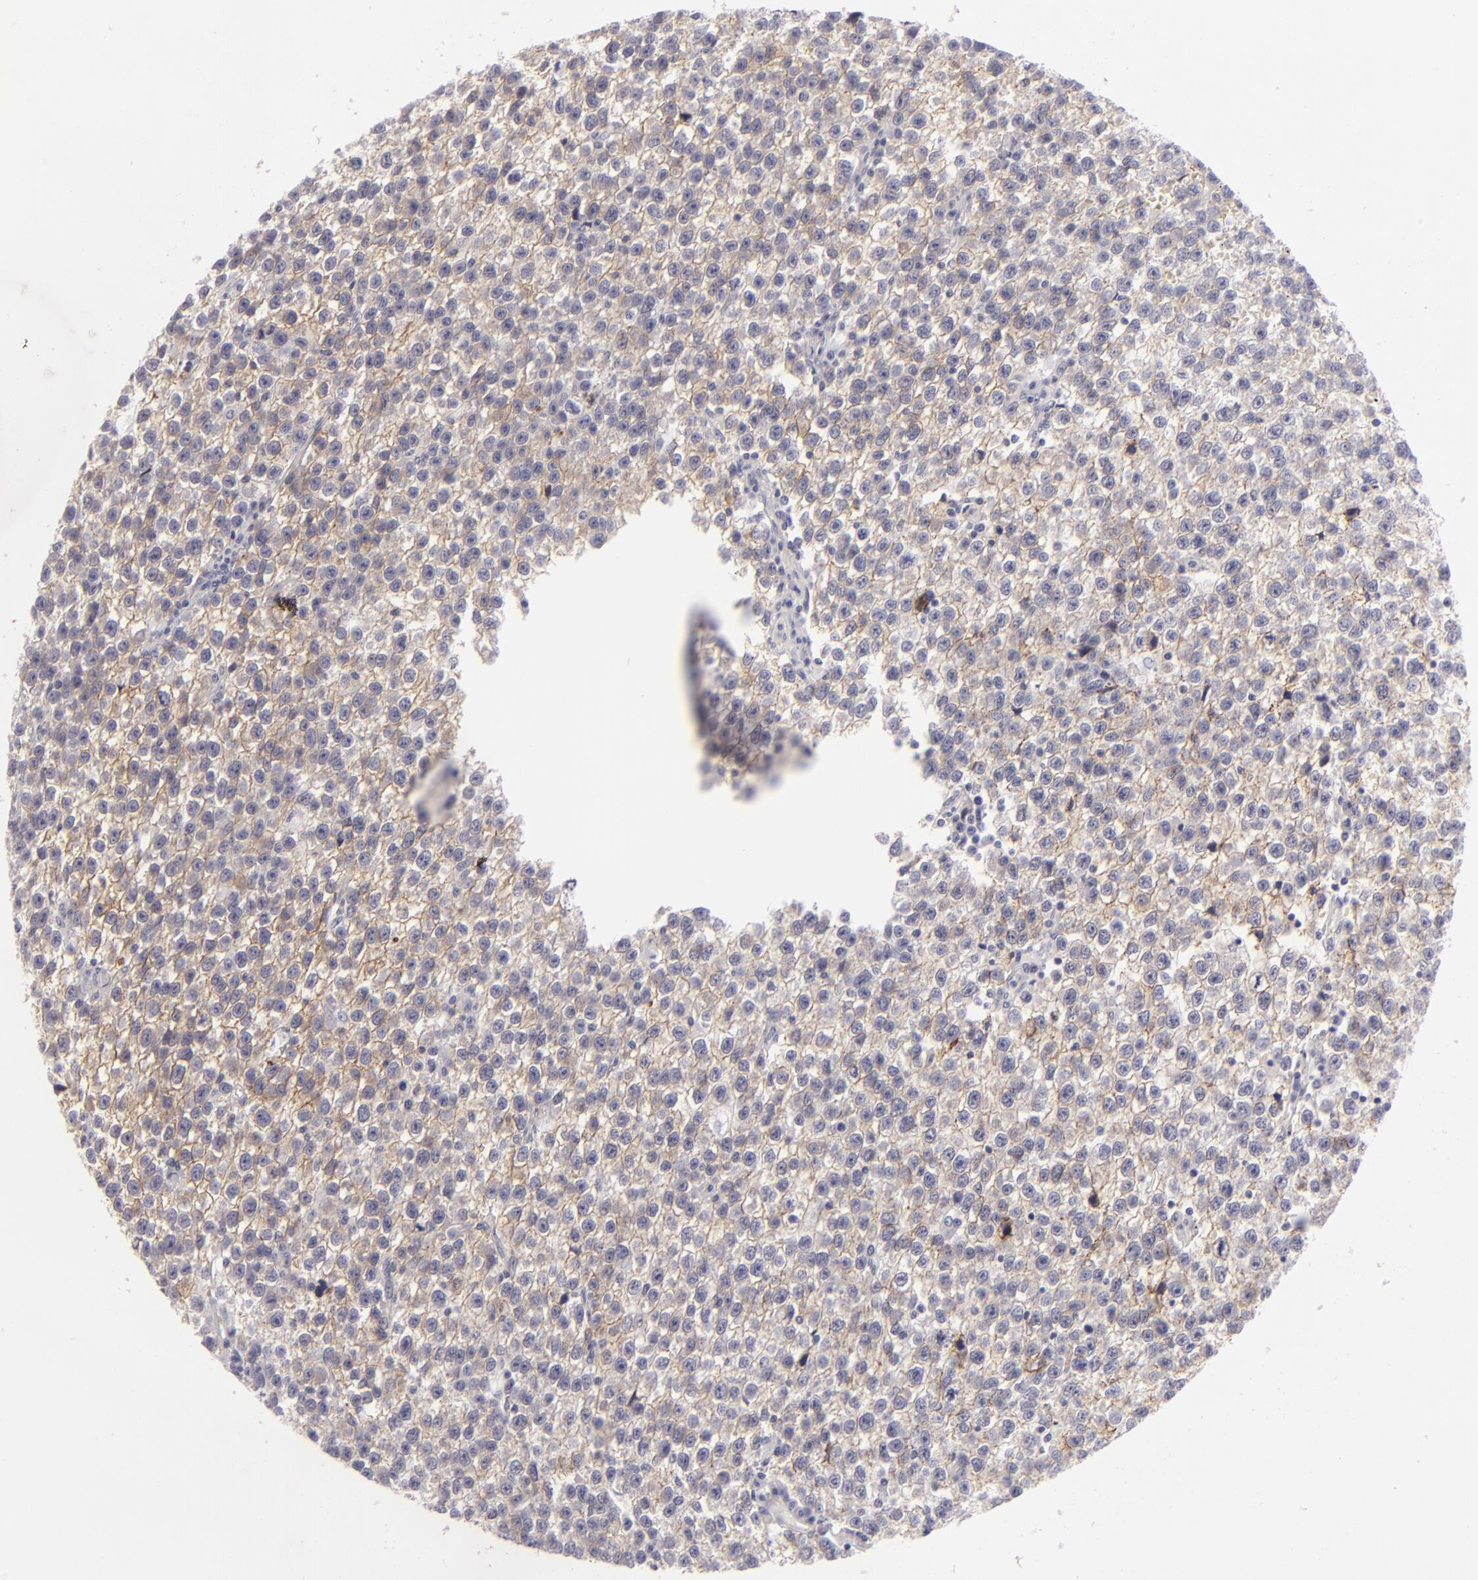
{"staining": {"intensity": "moderate", "quantity": "25%-75%", "location": "cytoplasmic/membranous"}, "tissue": "testis cancer", "cell_type": "Tumor cells", "image_type": "cancer", "snomed": [{"axis": "morphology", "description": "Seminoma, NOS"}, {"axis": "topography", "description": "Testis"}], "caption": "About 25%-75% of tumor cells in testis cancer display moderate cytoplasmic/membranous protein staining as visualized by brown immunohistochemical staining.", "gene": "JUP", "patient": {"sex": "male", "age": 35}}